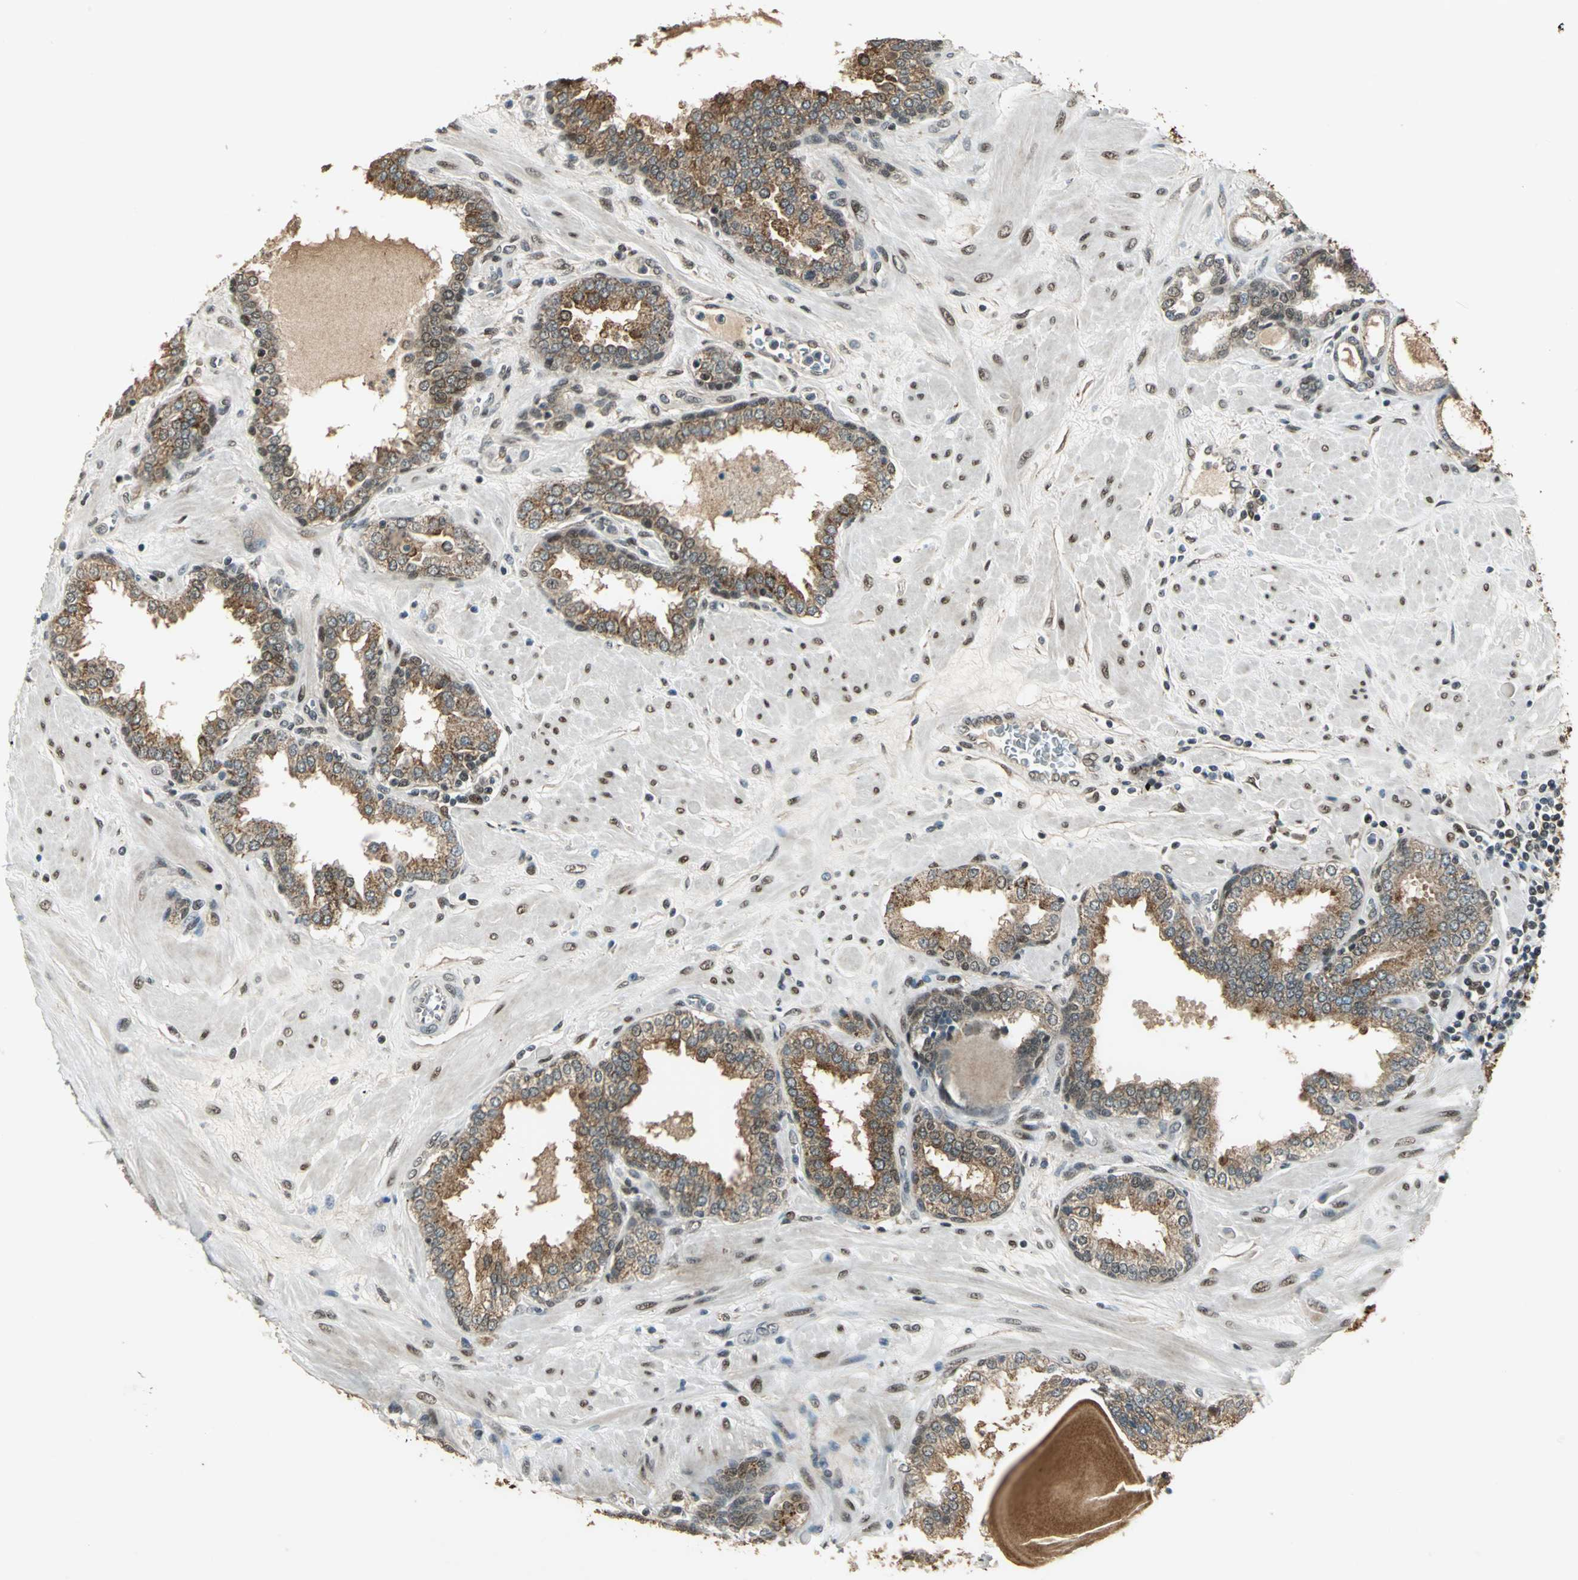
{"staining": {"intensity": "strong", "quantity": ">75%", "location": "cytoplasmic/membranous"}, "tissue": "prostate", "cell_type": "Glandular cells", "image_type": "normal", "snomed": [{"axis": "morphology", "description": "Normal tissue, NOS"}, {"axis": "topography", "description": "Prostate"}], "caption": "Immunohistochemical staining of unremarkable human prostate reveals >75% levels of strong cytoplasmic/membranous protein expression in about >75% of glandular cells. Immunohistochemistry (ihc) stains the protein of interest in brown and the nuclei are stained blue.", "gene": "RAD17", "patient": {"sex": "male", "age": 51}}